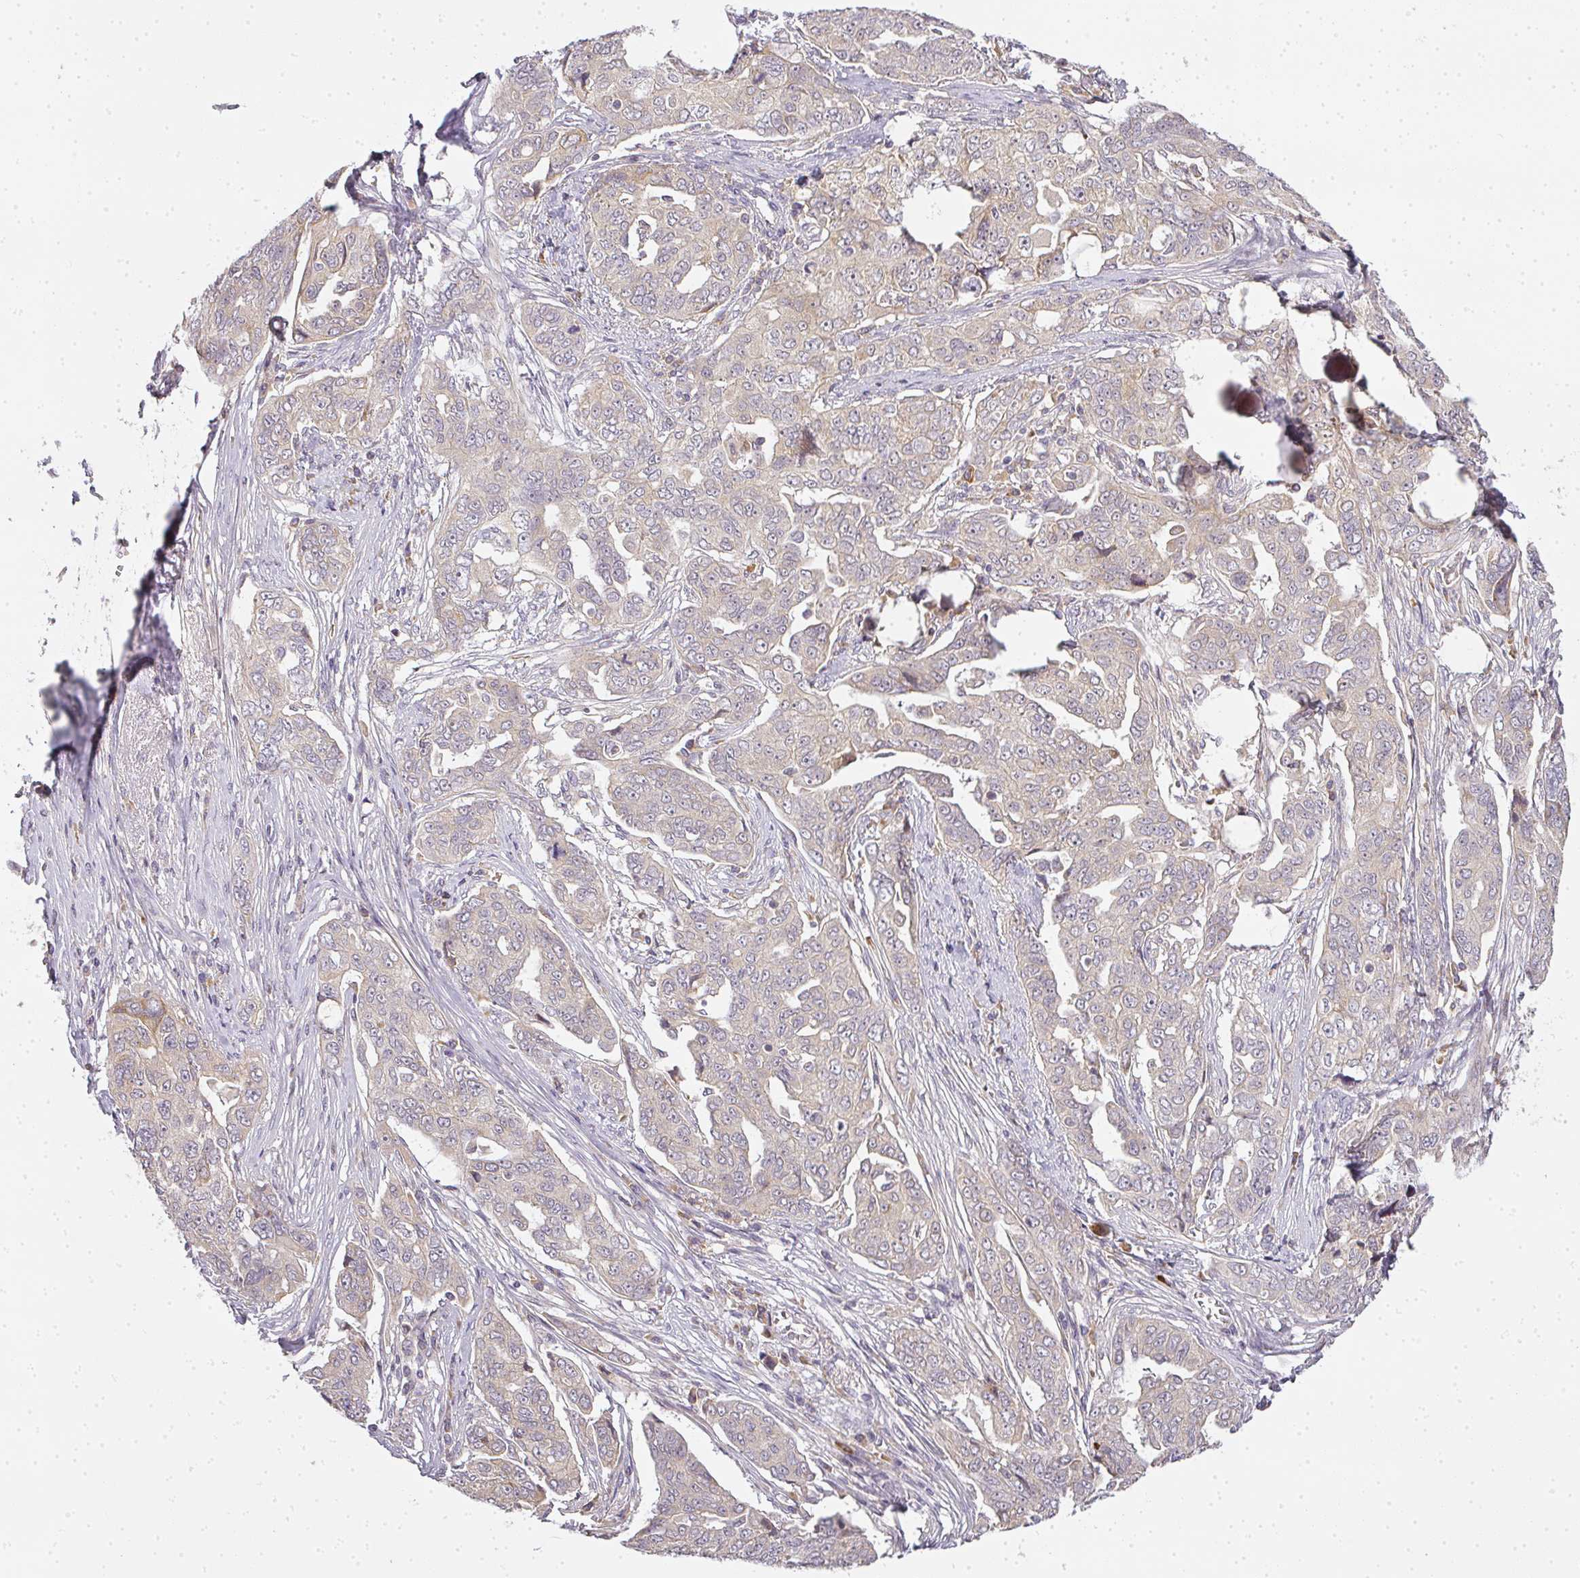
{"staining": {"intensity": "weak", "quantity": "<25%", "location": "cytoplasmic/membranous"}, "tissue": "ovarian cancer", "cell_type": "Tumor cells", "image_type": "cancer", "snomed": [{"axis": "morphology", "description": "Carcinoma, endometroid"}, {"axis": "topography", "description": "Ovary"}], "caption": "Immunohistochemistry (IHC) of ovarian endometroid carcinoma shows no expression in tumor cells. (DAB IHC visualized using brightfield microscopy, high magnification).", "gene": "MED19", "patient": {"sex": "female", "age": 70}}